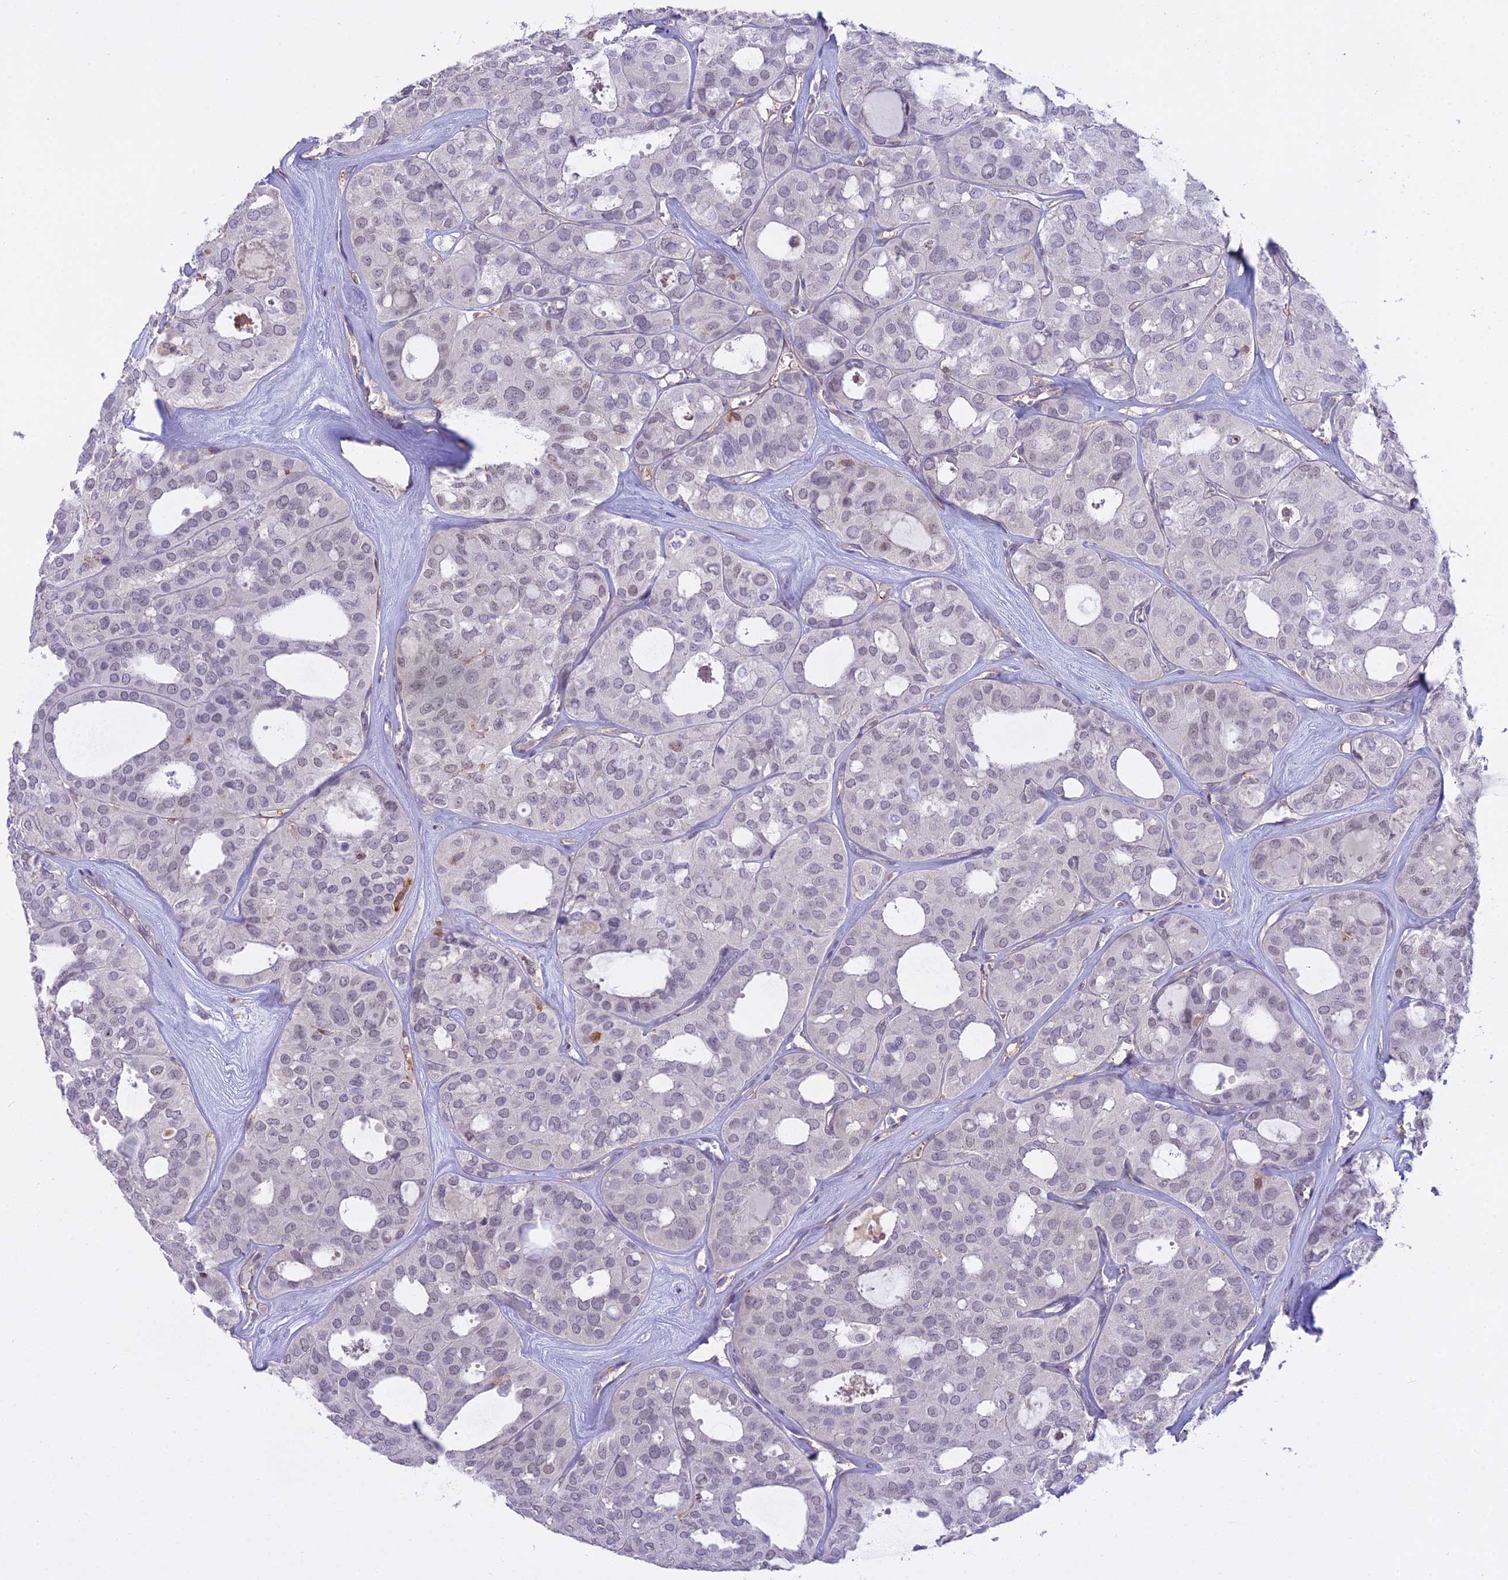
{"staining": {"intensity": "weak", "quantity": "<25%", "location": "nuclear"}, "tissue": "thyroid cancer", "cell_type": "Tumor cells", "image_type": "cancer", "snomed": [{"axis": "morphology", "description": "Follicular adenoma carcinoma, NOS"}, {"axis": "topography", "description": "Thyroid gland"}], "caption": "Immunohistochemical staining of thyroid cancer demonstrates no significant staining in tumor cells.", "gene": "BLNK", "patient": {"sex": "male", "age": 75}}